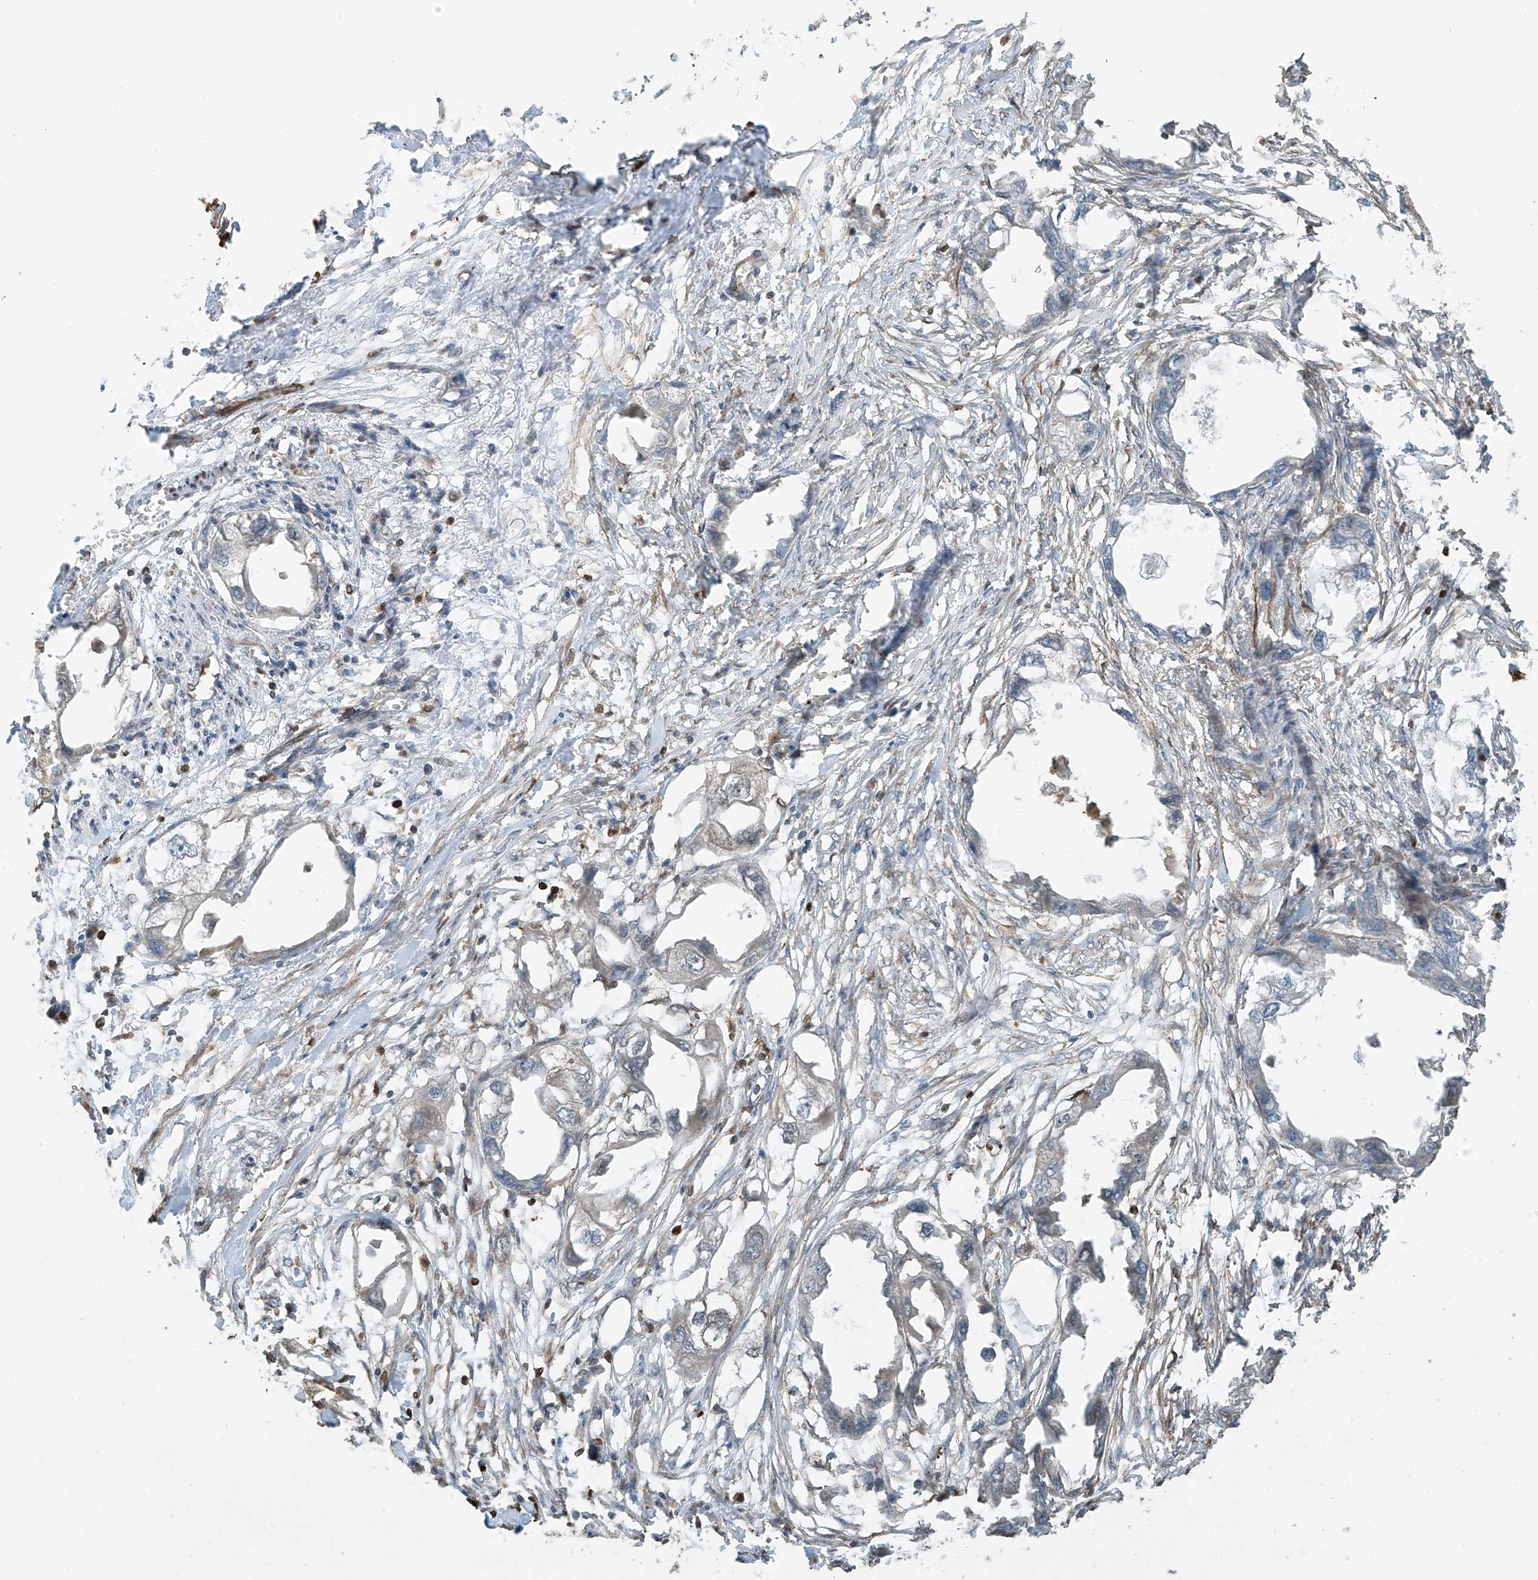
{"staining": {"intensity": "negative", "quantity": "none", "location": "none"}, "tissue": "endometrial cancer", "cell_type": "Tumor cells", "image_type": "cancer", "snomed": [{"axis": "morphology", "description": "Adenocarcinoma, NOS"}, {"axis": "morphology", "description": "Adenocarcinoma, metastatic, NOS"}, {"axis": "topography", "description": "Adipose tissue"}, {"axis": "topography", "description": "Endometrium"}], "caption": "An immunohistochemistry histopathology image of endometrial adenocarcinoma is shown. There is no staining in tumor cells of endometrial adenocarcinoma.", "gene": "SH3BGRL3", "patient": {"sex": "female", "age": 67}}